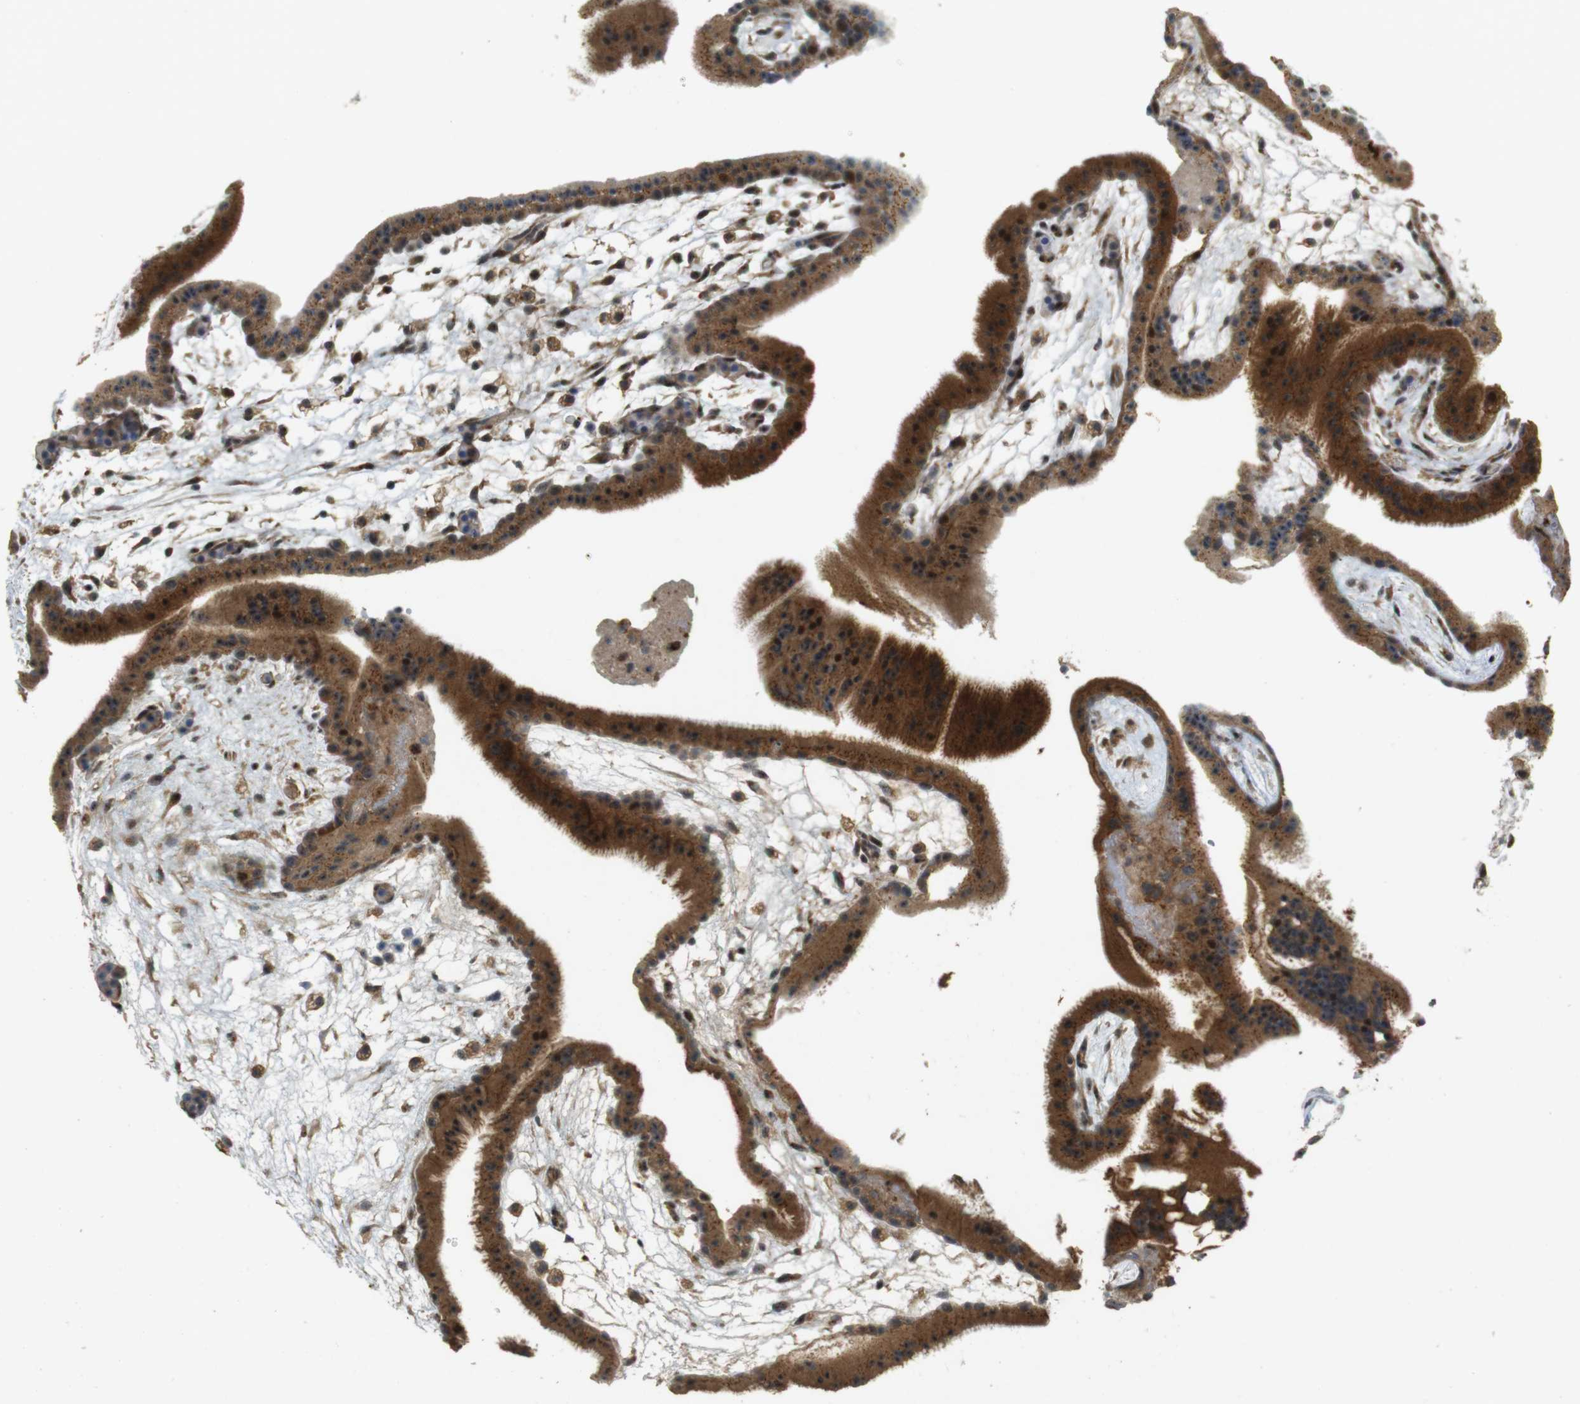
{"staining": {"intensity": "strong", "quantity": ">75%", "location": "cytoplasmic/membranous"}, "tissue": "placenta", "cell_type": "Trophoblastic cells", "image_type": "normal", "snomed": [{"axis": "morphology", "description": "Normal tissue, NOS"}, {"axis": "topography", "description": "Placenta"}], "caption": "Approximately >75% of trophoblastic cells in unremarkable human placenta reveal strong cytoplasmic/membranous protein expression as visualized by brown immunohistochemical staining.", "gene": "TMX3", "patient": {"sex": "female", "age": 19}}